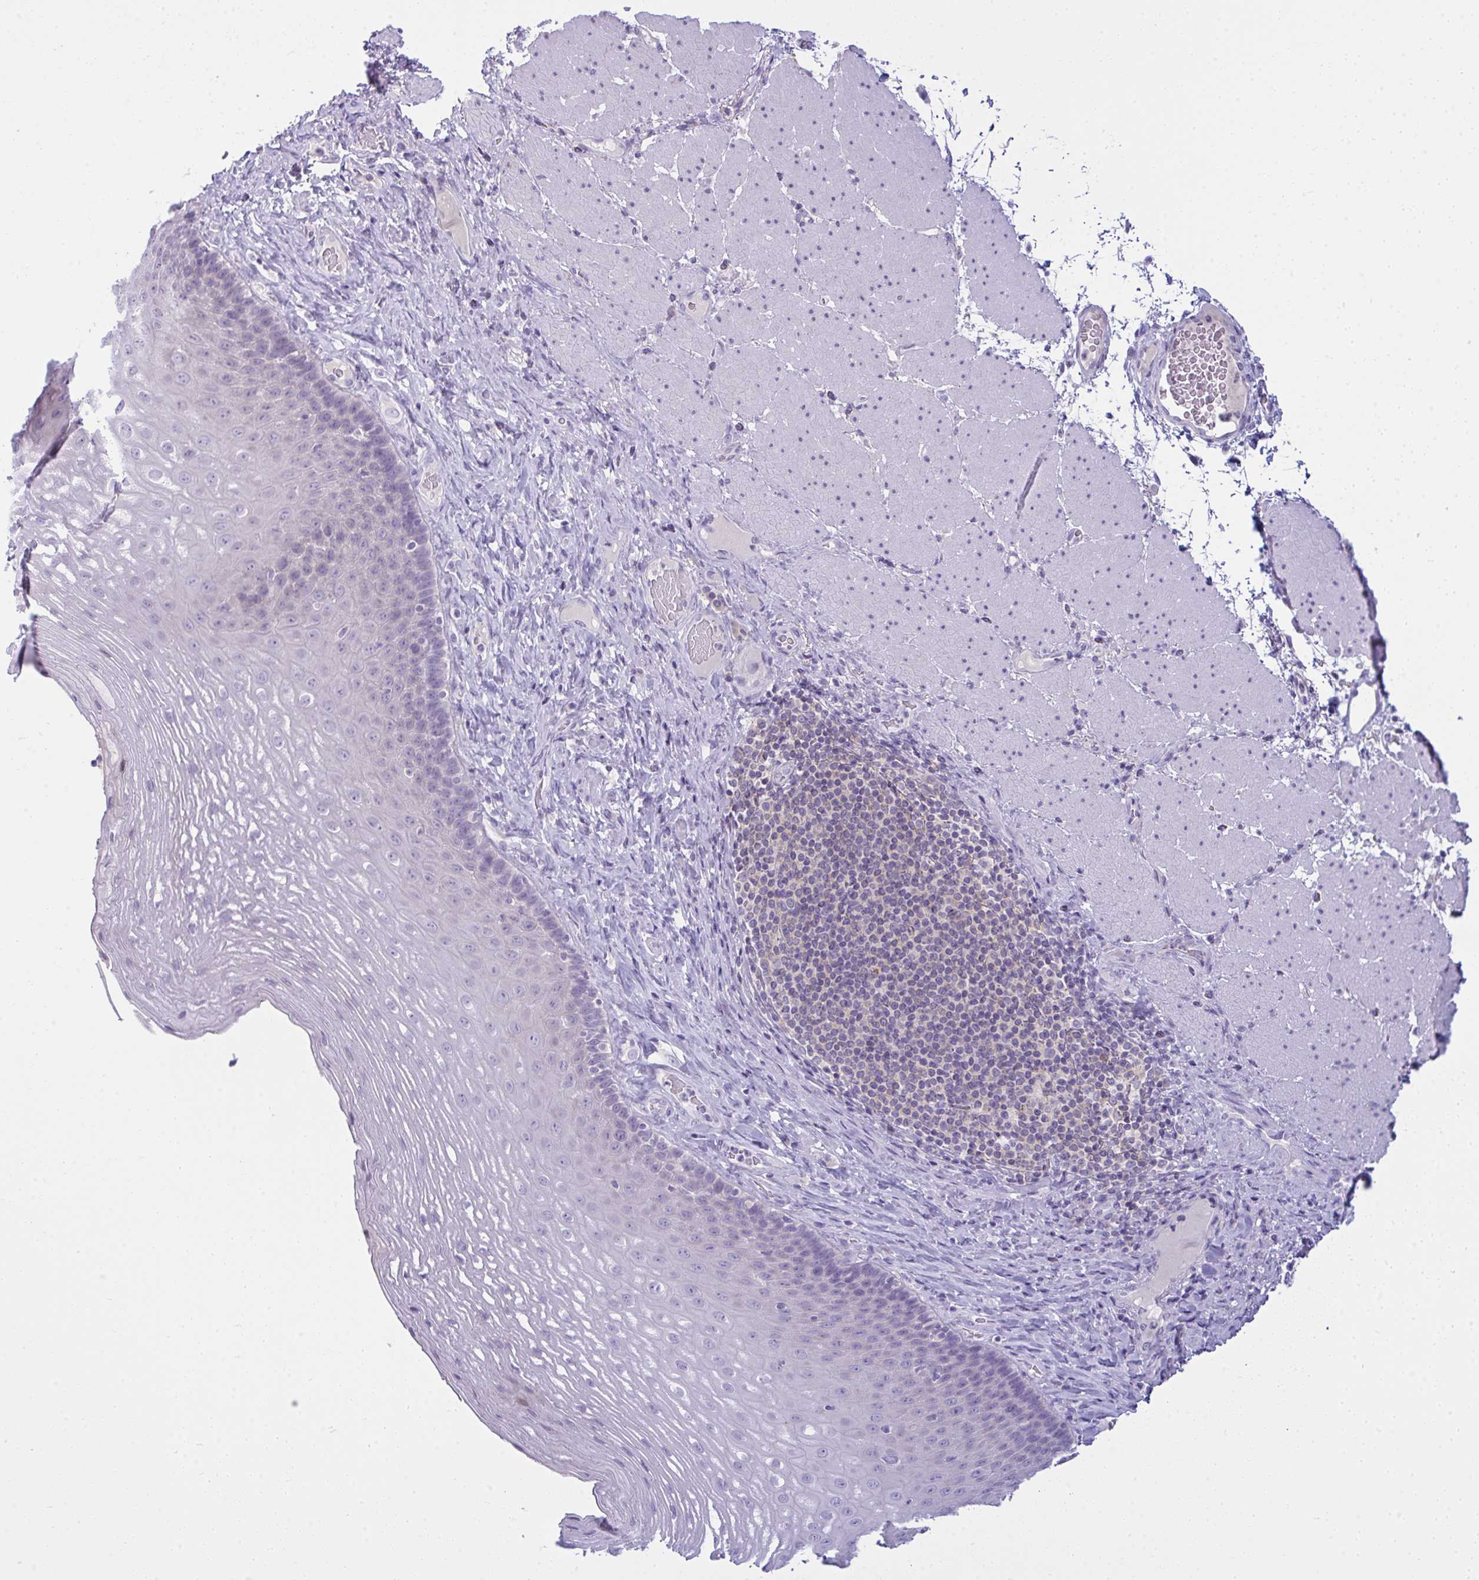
{"staining": {"intensity": "moderate", "quantity": "<25%", "location": "cytoplasmic/membranous"}, "tissue": "esophagus", "cell_type": "Squamous epithelial cells", "image_type": "normal", "snomed": [{"axis": "morphology", "description": "Normal tissue, NOS"}, {"axis": "topography", "description": "Esophagus"}], "caption": "A brown stain shows moderate cytoplasmic/membranous expression of a protein in squamous epithelial cells of unremarkable esophagus.", "gene": "RANBP2", "patient": {"sex": "male", "age": 62}}